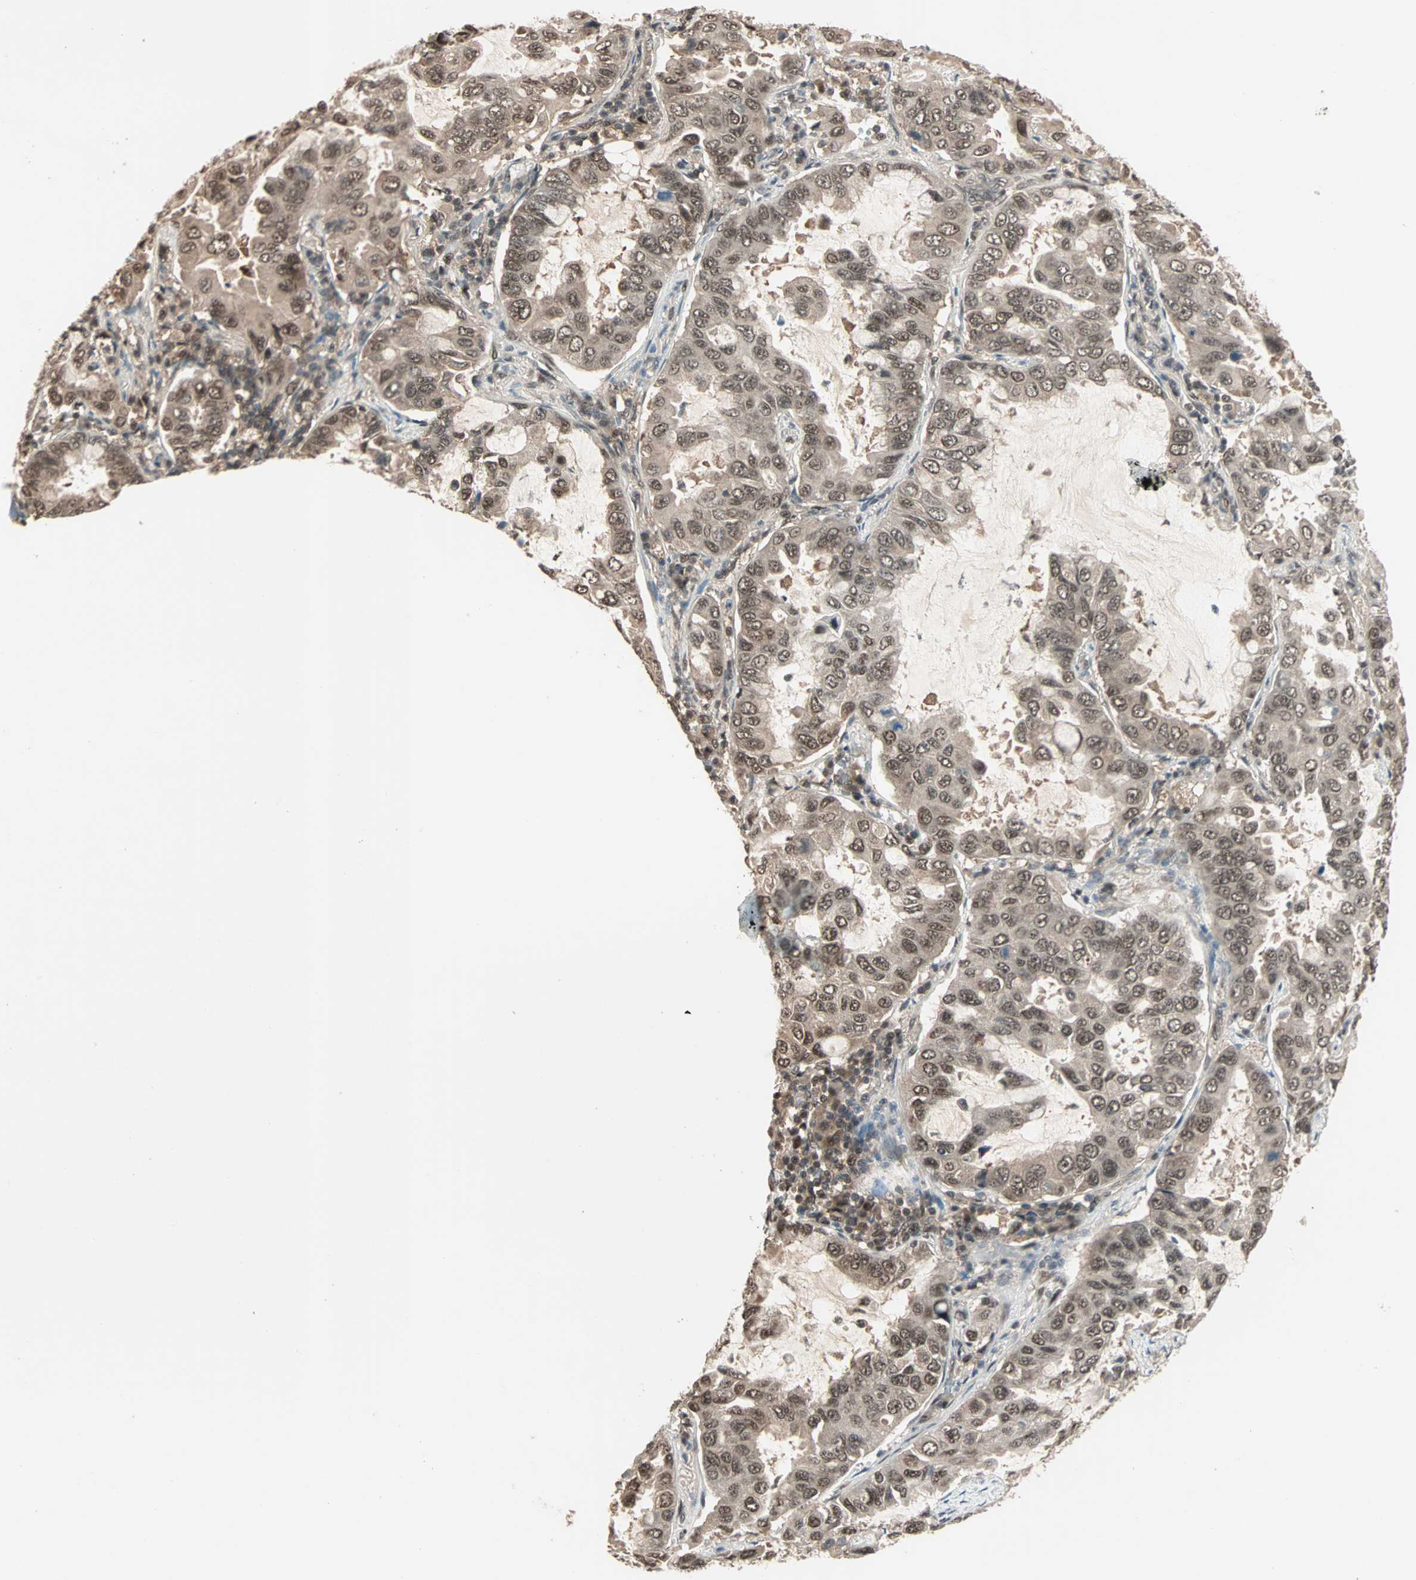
{"staining": {"intensity": "moderate", "quantity": ">75%", "location": "cytoplasmic/membranous,nuclear"}, "tissue": "lung cancer", "cell_type": "Tumor cells", "image_type": "cancer", "snomed": [{"axis": "morphology", "description": "Adenocarcinoma, NOS"}, {"axis": "topography", "description": "Lung"}], "caption": "A medium amount of moderate cytoplasmic/membranous and nuclear staining is appreciated in approximately >75% of tumor cells in adenocarcinoma (lung) tissue.", "gene": "ZNF701", "patient": {"sex": "male", "age": 64}}